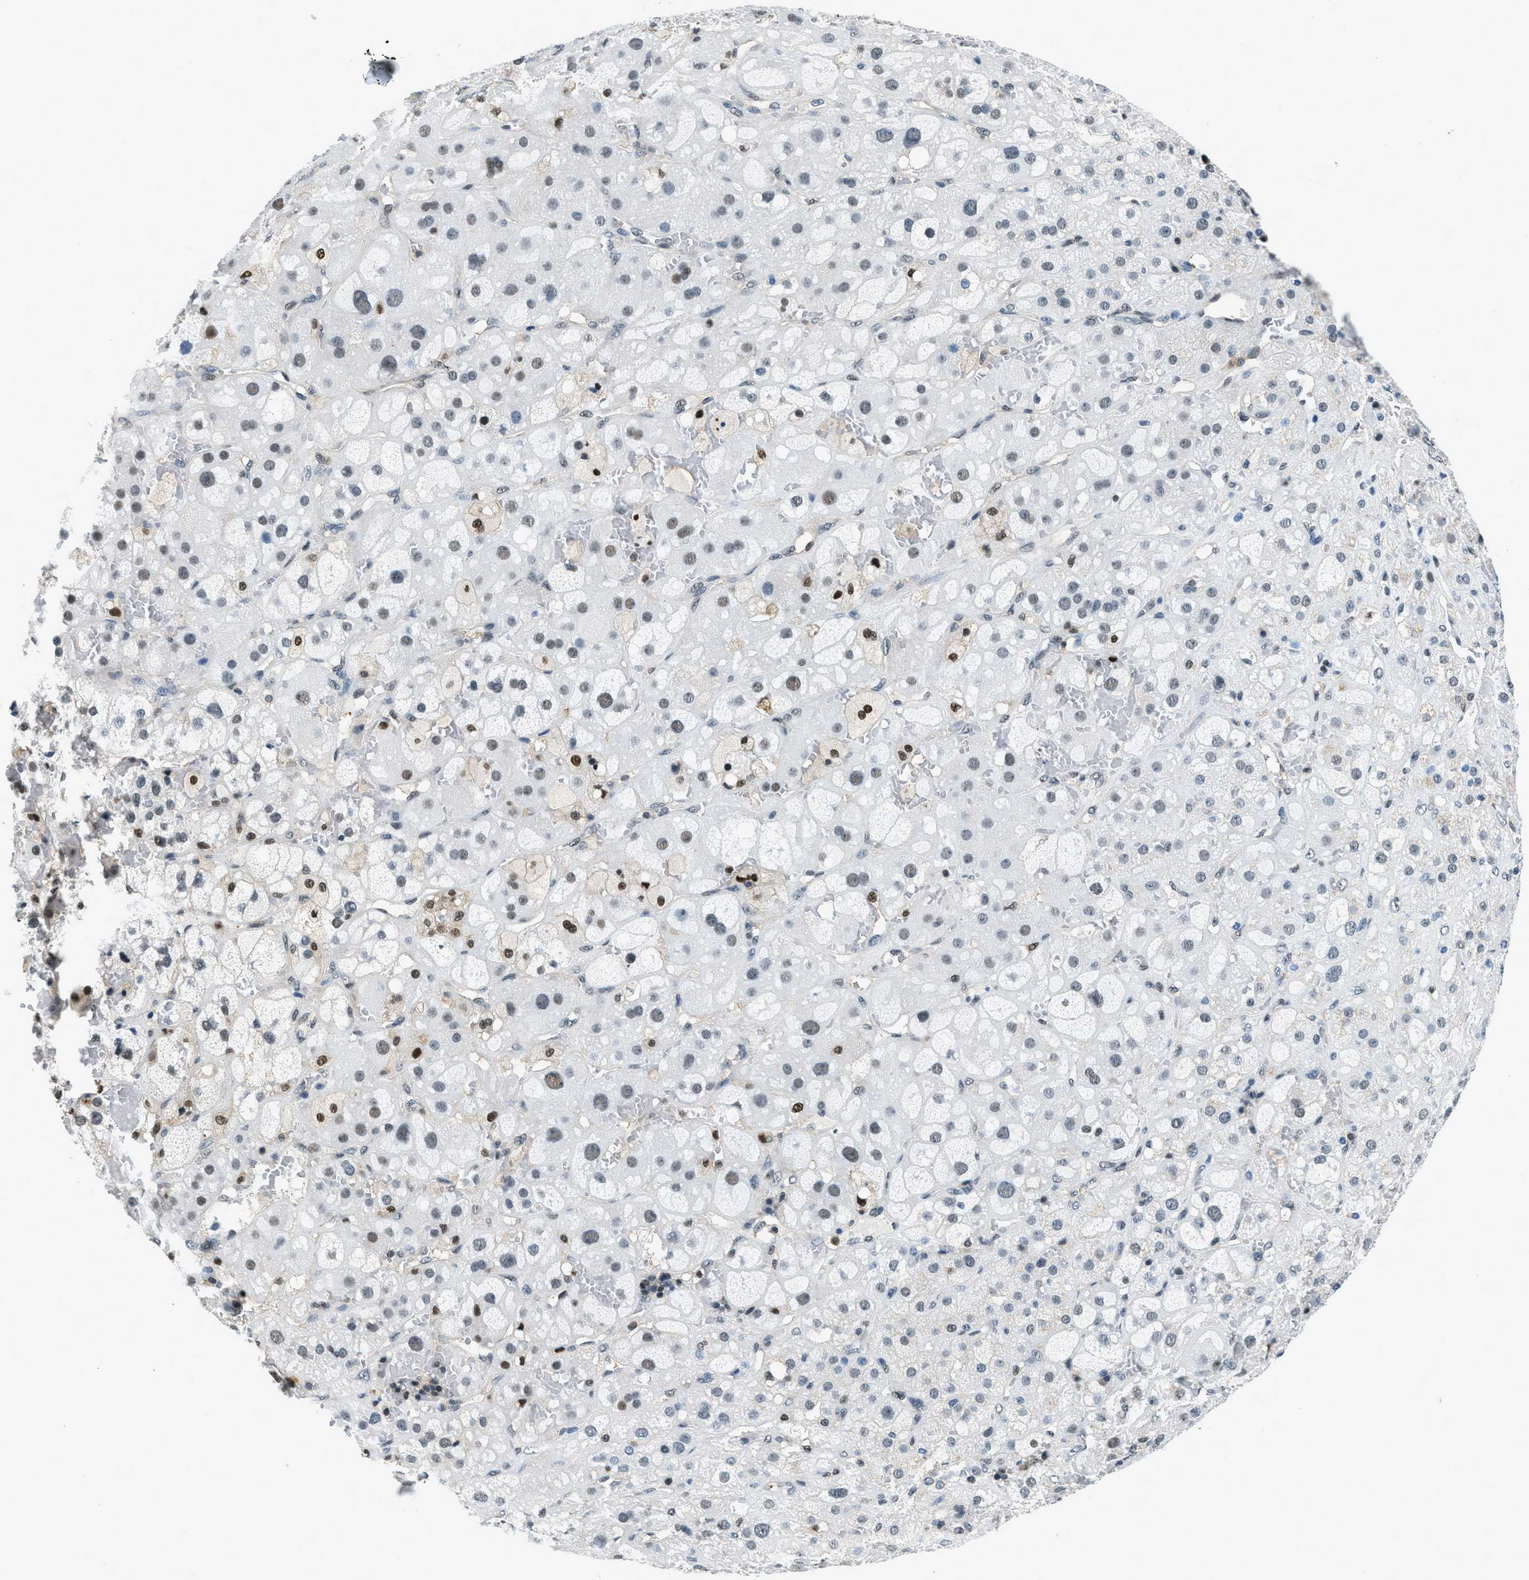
{"staining": {"intensity": "moderate", "quantity": "25%-75%", "location": "nuclear"}, "tissue": "adrenal gland", "cell_type": "Glandular cells", "image_type": "normal", "snomed": [{"axis": "morphology", "description": "Normal tissue, NOS"}, {"axis": "topography", "description": "Adrenal gland"}], "caption": "Immunohistochemistry (IHC) (DAB (3,3'-diaminobenzidine)) staining of normal human adrenal gland reveals moderate nuclear protein expression in approximately 25%-75% of glandular cells. (Brightfield microscopy of DAB IHC at high magnification).", "gene": "OGFR", "patient": {"sex": "female", "age": 47}}